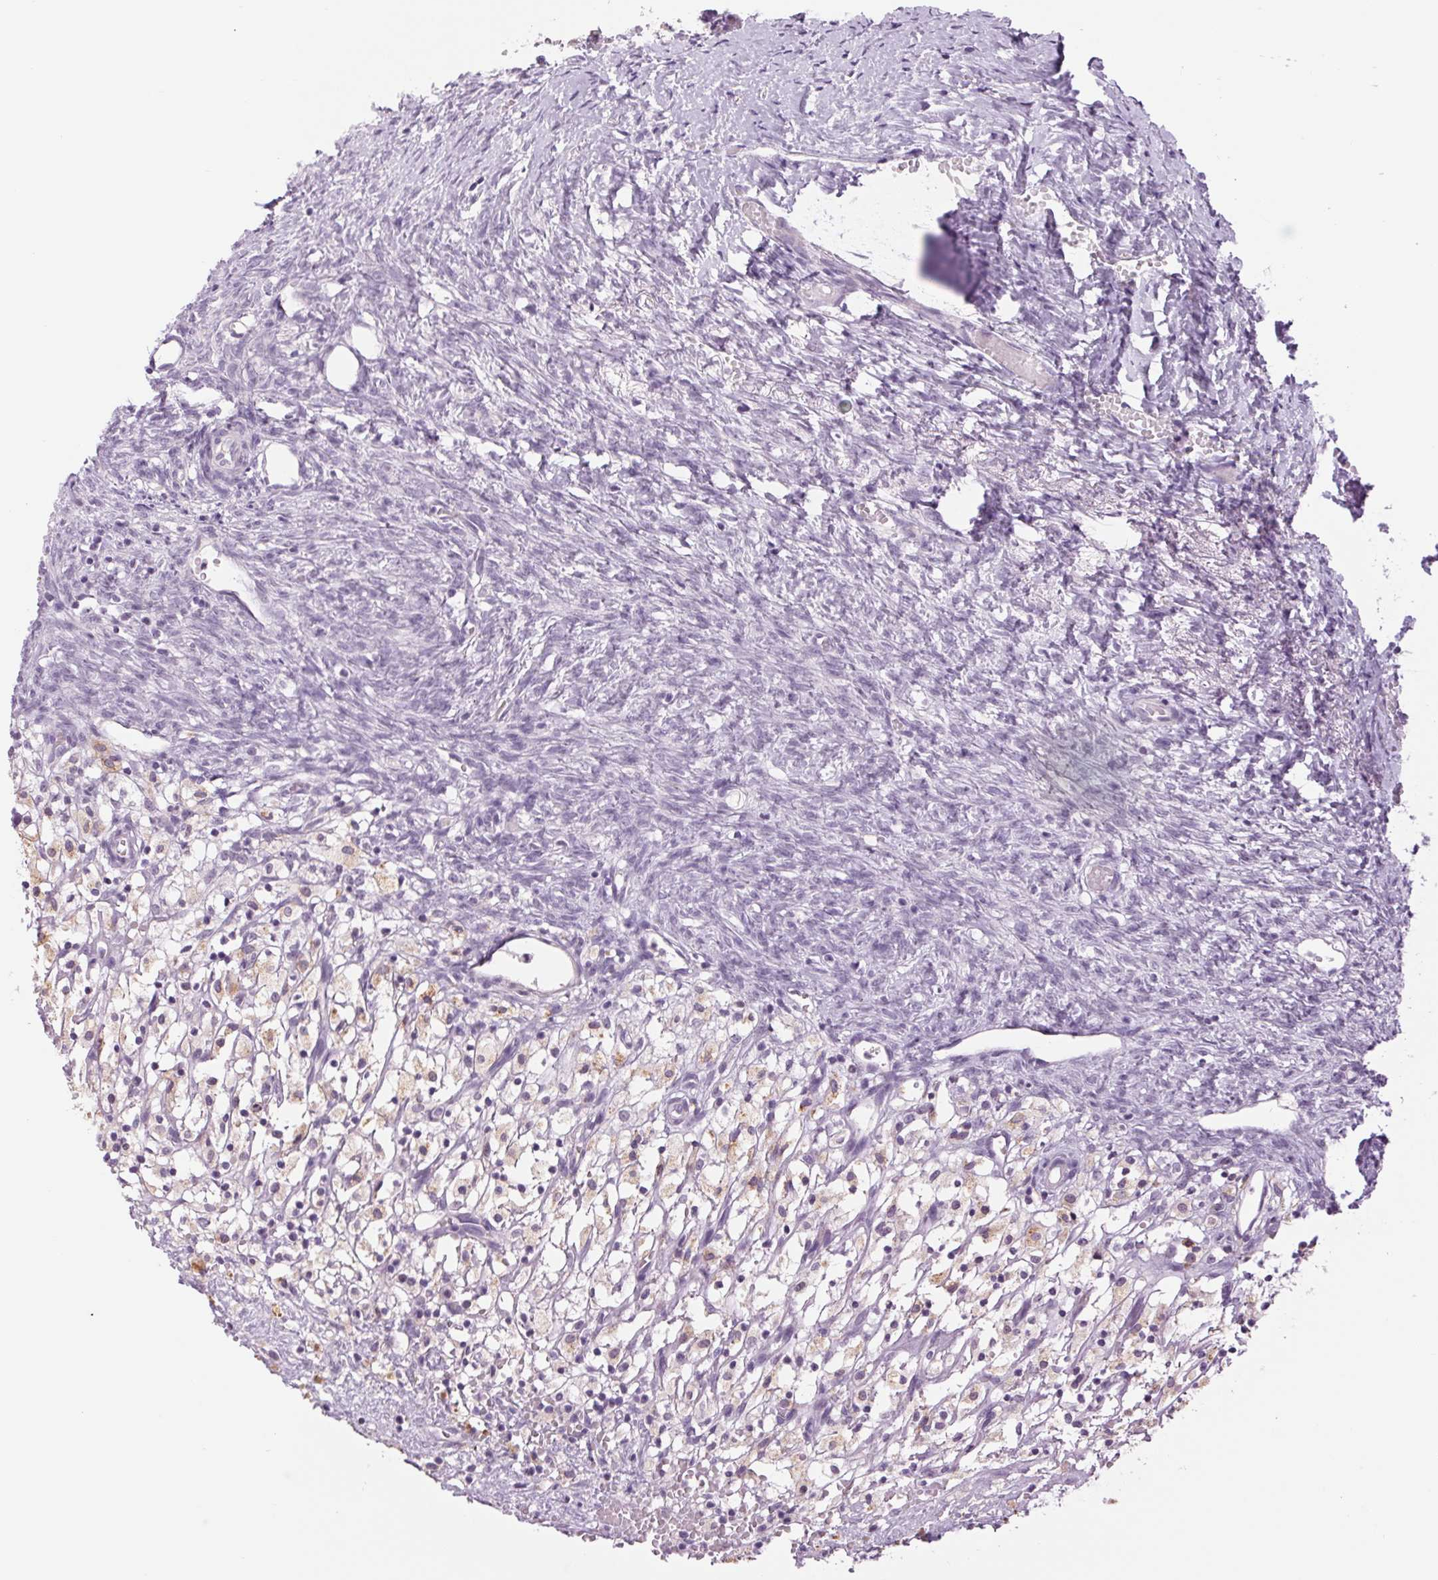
{"staining": {"intensity": "negative", "quantity": "none", "location": "none"}, "tissue": "ovary", "cell_type": "Follicle cells", "image_type": "normal", "snomed": [{"axis": "morphology", "description": "Normal tissue, NOS"}, {"axis": "topography", "description": "Ovary"}], "caption": "A high-resolution histopathology image shows IHC staining of unremarkable ovary, which reveals no significant expression in follicle cells. Brightfield microscopy of immunohistochemistry stained with DAB (brown) and hematoxylin (blue), captured at high magnification.", "gene": "MPO", "patient": {"sex": "female", "age": 46}}